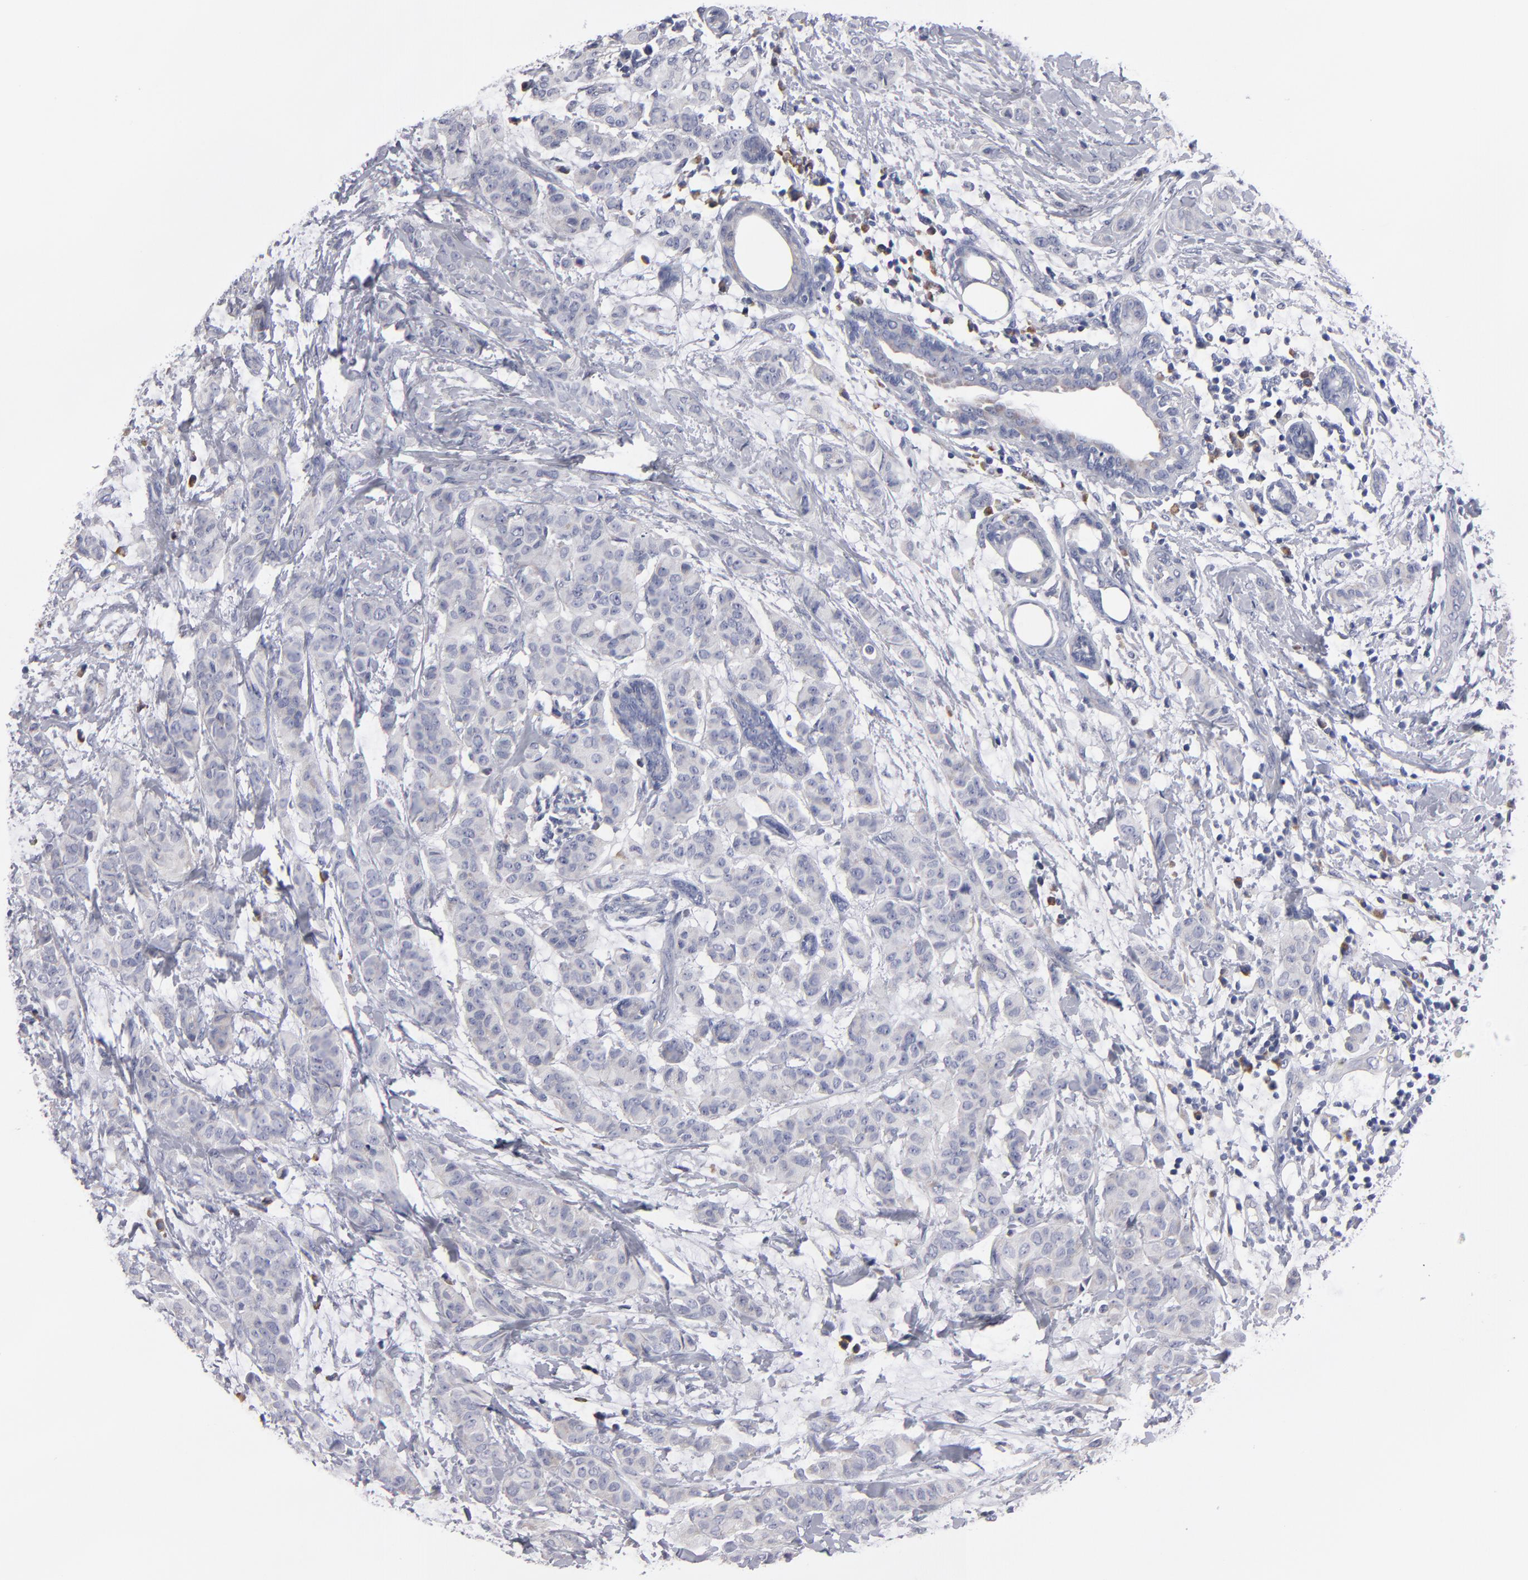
{"staining": {"intensity": "weak", "quantity": "<25%", "location": "cytoplasmic/membranous"}, "tissue": "breast cancer", "cell_type": "Tumor cells", "image_type": "cancer", "snomed": [{"axis": "morphology", "description": "Duct carcinoma"}, {"axis": "topography", "description": "Breast"}], "caption": "The histopathology image displays no significant staining in tumor cells of breast cancer (intraductal carcinoma).", "gene": "CCDC80", "patient": {"sex": "female", "age": 40}}